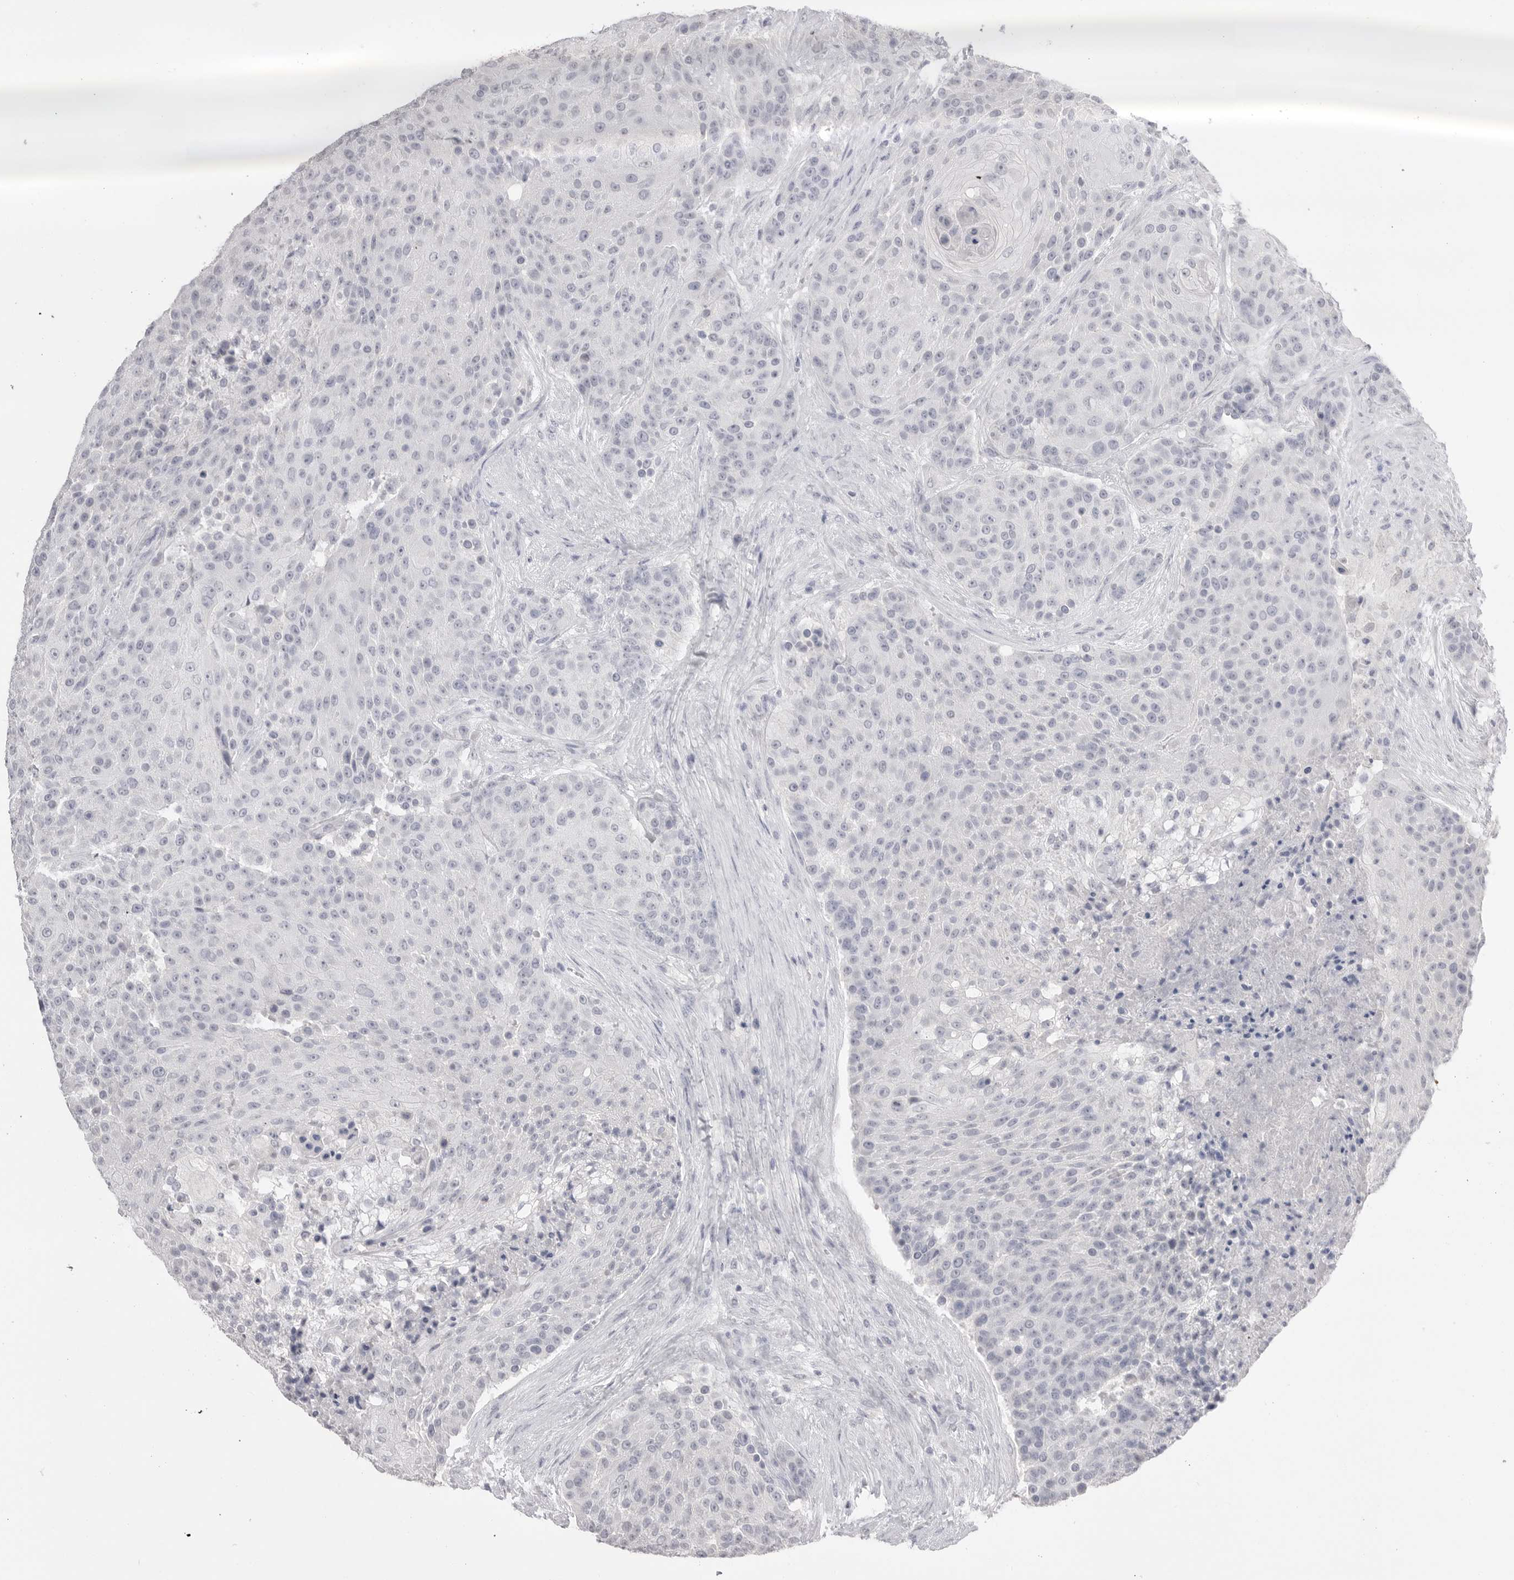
{"staining": {"intensity": "negative", "quantity": "none", "location": "none"}, "tissue": "urothelial cancer", "cell_type": "Tumor cells", "image_type": "cancer", "snomed": [{"axis": "morphology", "description": "Urothelial carcinoma, High grade"}, {"axis": "topography", "description": "Urinary bladder"}], "caption": "Tumor cells show no significant expression in urothelial cancer.", "gene": "CPB1", "patient": {"sex": "female", "age": 63}}